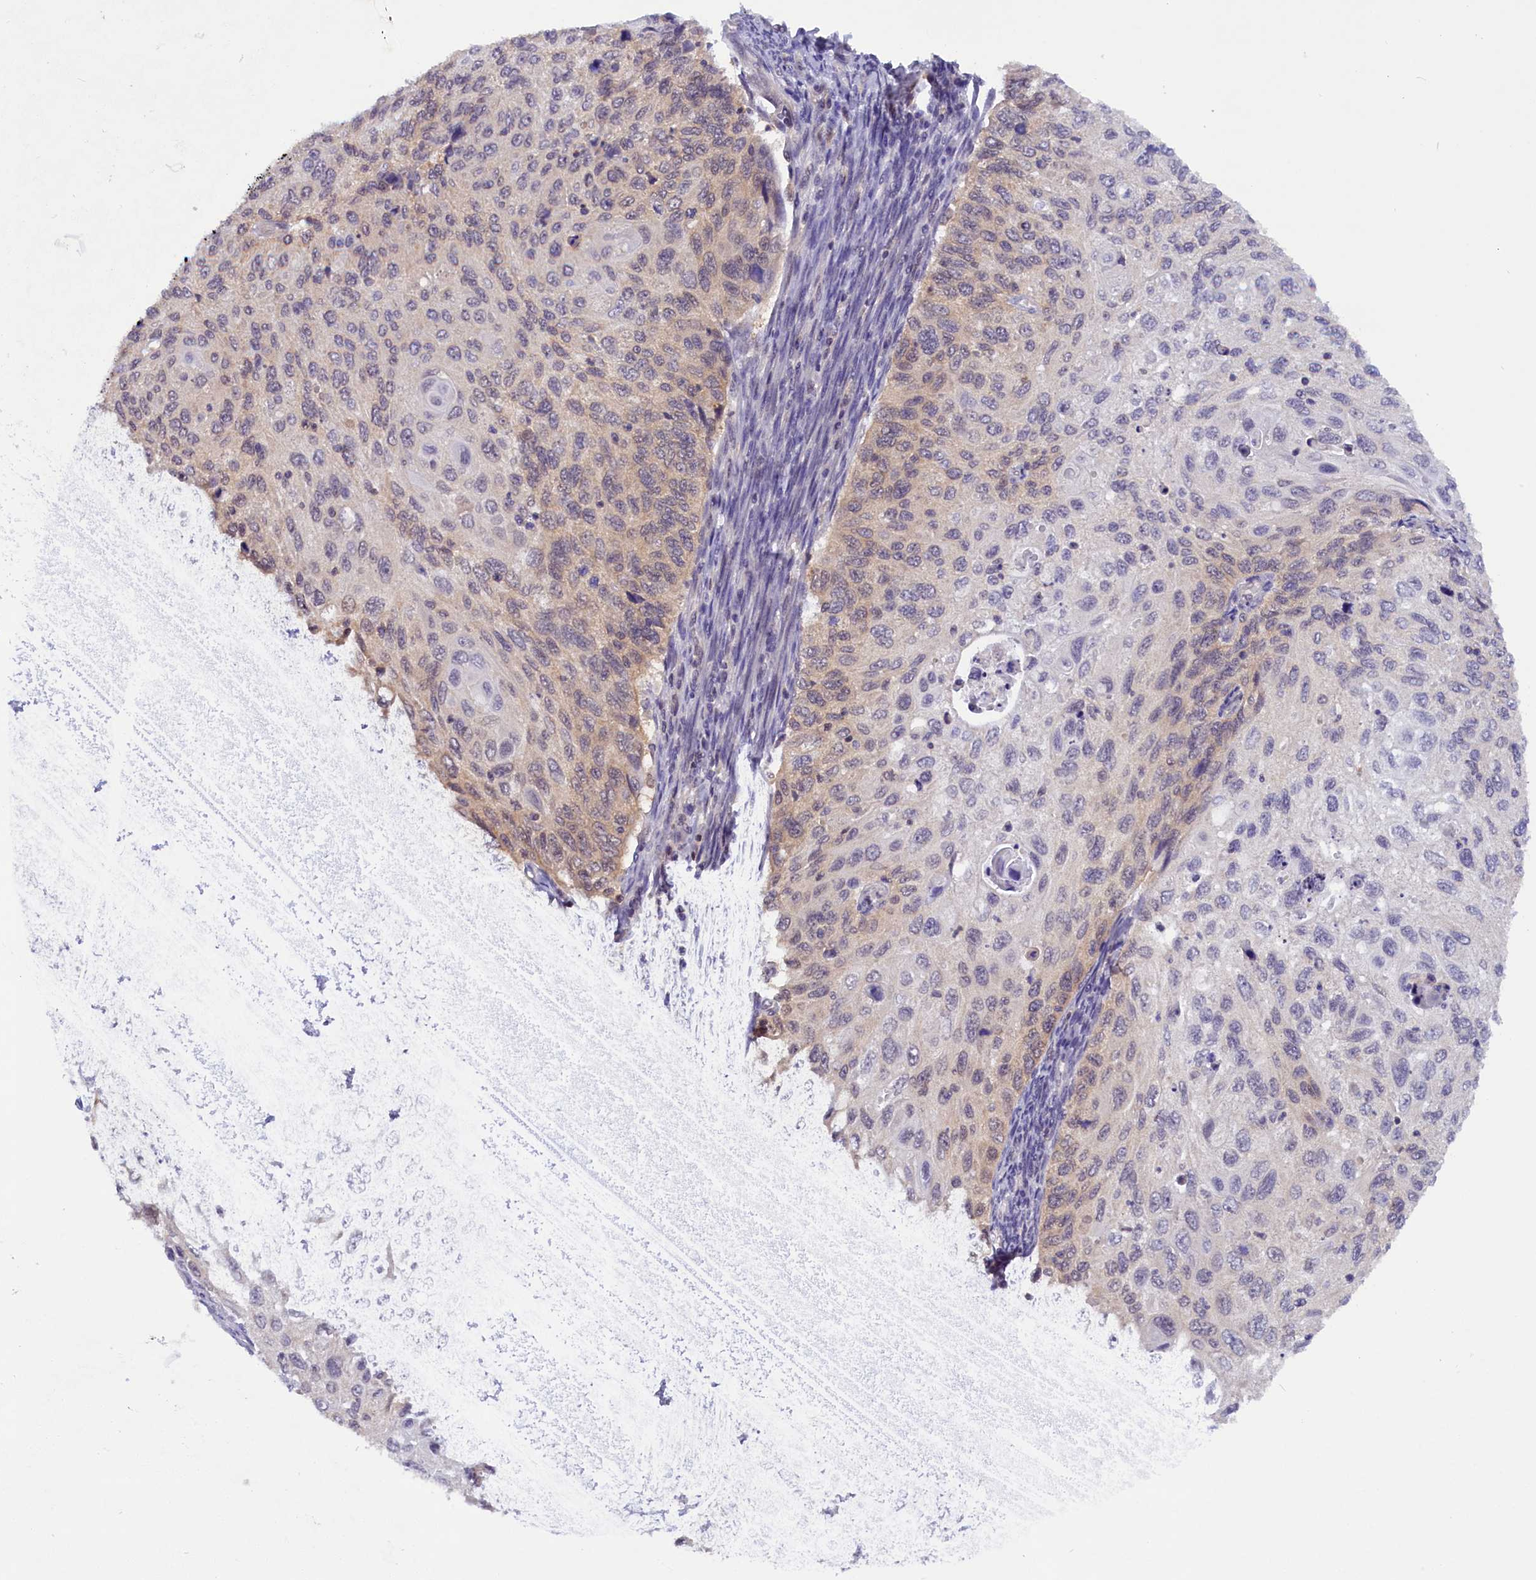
{"staining": {"intensity": "weak", "quantity": "<25%", "location": "cytoplasmic/membranous"}, "tissue": "cervical cancer", "cell_type": "Tumor cells", "image_type": "cancer", "snomed": [{"axis": "morphology", "description": "Squamous cell carcinoma, NOS"}, {"axis": "topography", "description": "Cervix"}], "caption": "Tumor cells show no significant protein positivity in cervical cancer.", "gene": "TBCB", "patient": {"sex": "female", "age": 70}}